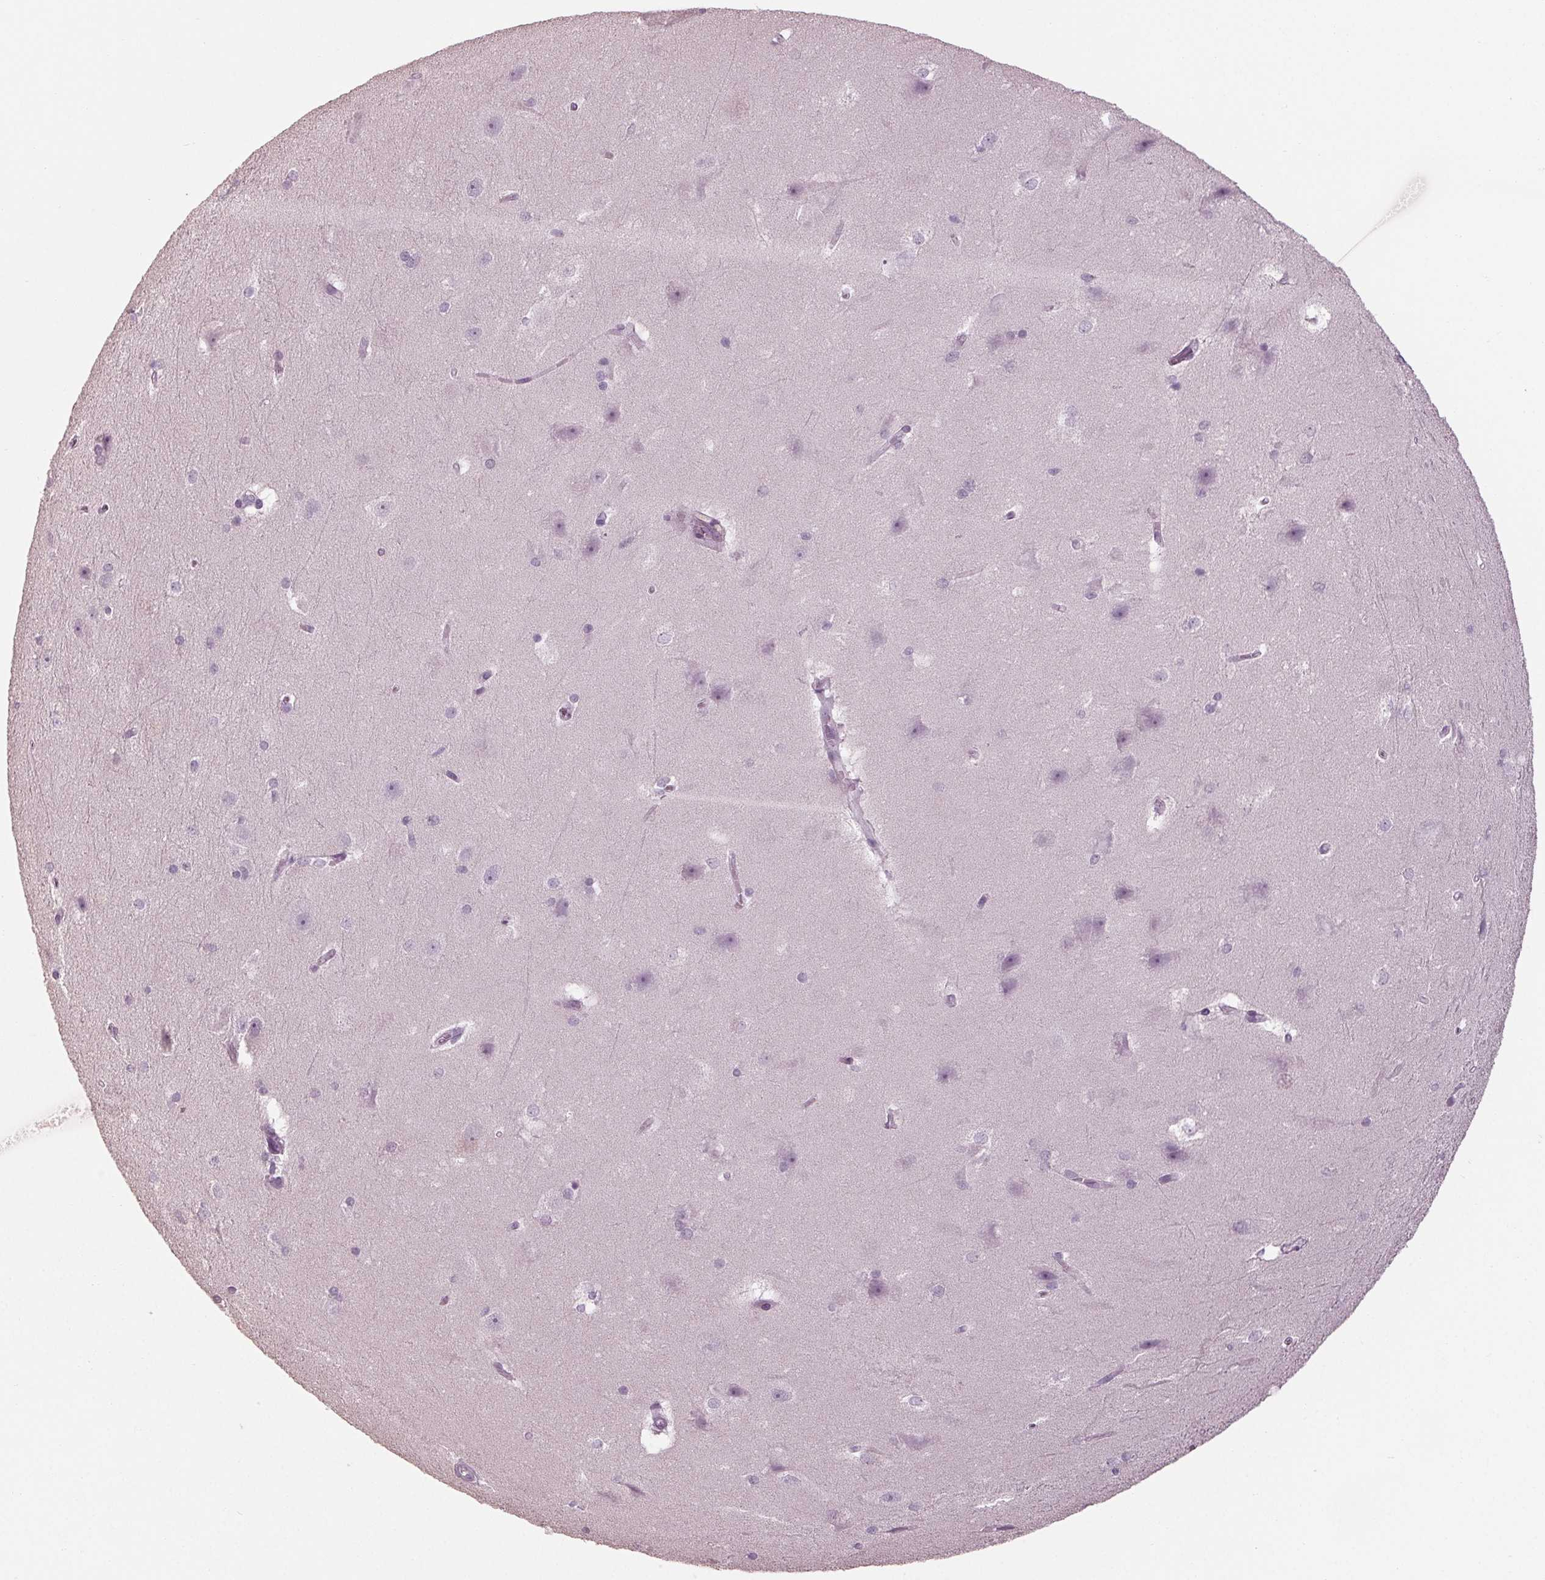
{"staining": {"intensity": "negative", "quantity": "none", "location": "none"}, "tissue": "hippocampus", "cell_type": "Glial cells", "image_type": "normal", "snomed": [{"axis": "morphology", "description": "Normal tissue, NOS"}, {"axis": "topography", "description": "Cerebral cortex"}, {"axis": "topography", "description": "Hippocampus"}], "caption": "High power microscopy image of an IHC image of benign hippocampus, revealing no significant expression in glial cells.", "gene": "TNNC2", "patient": {"sex": "female", "age": 19}}